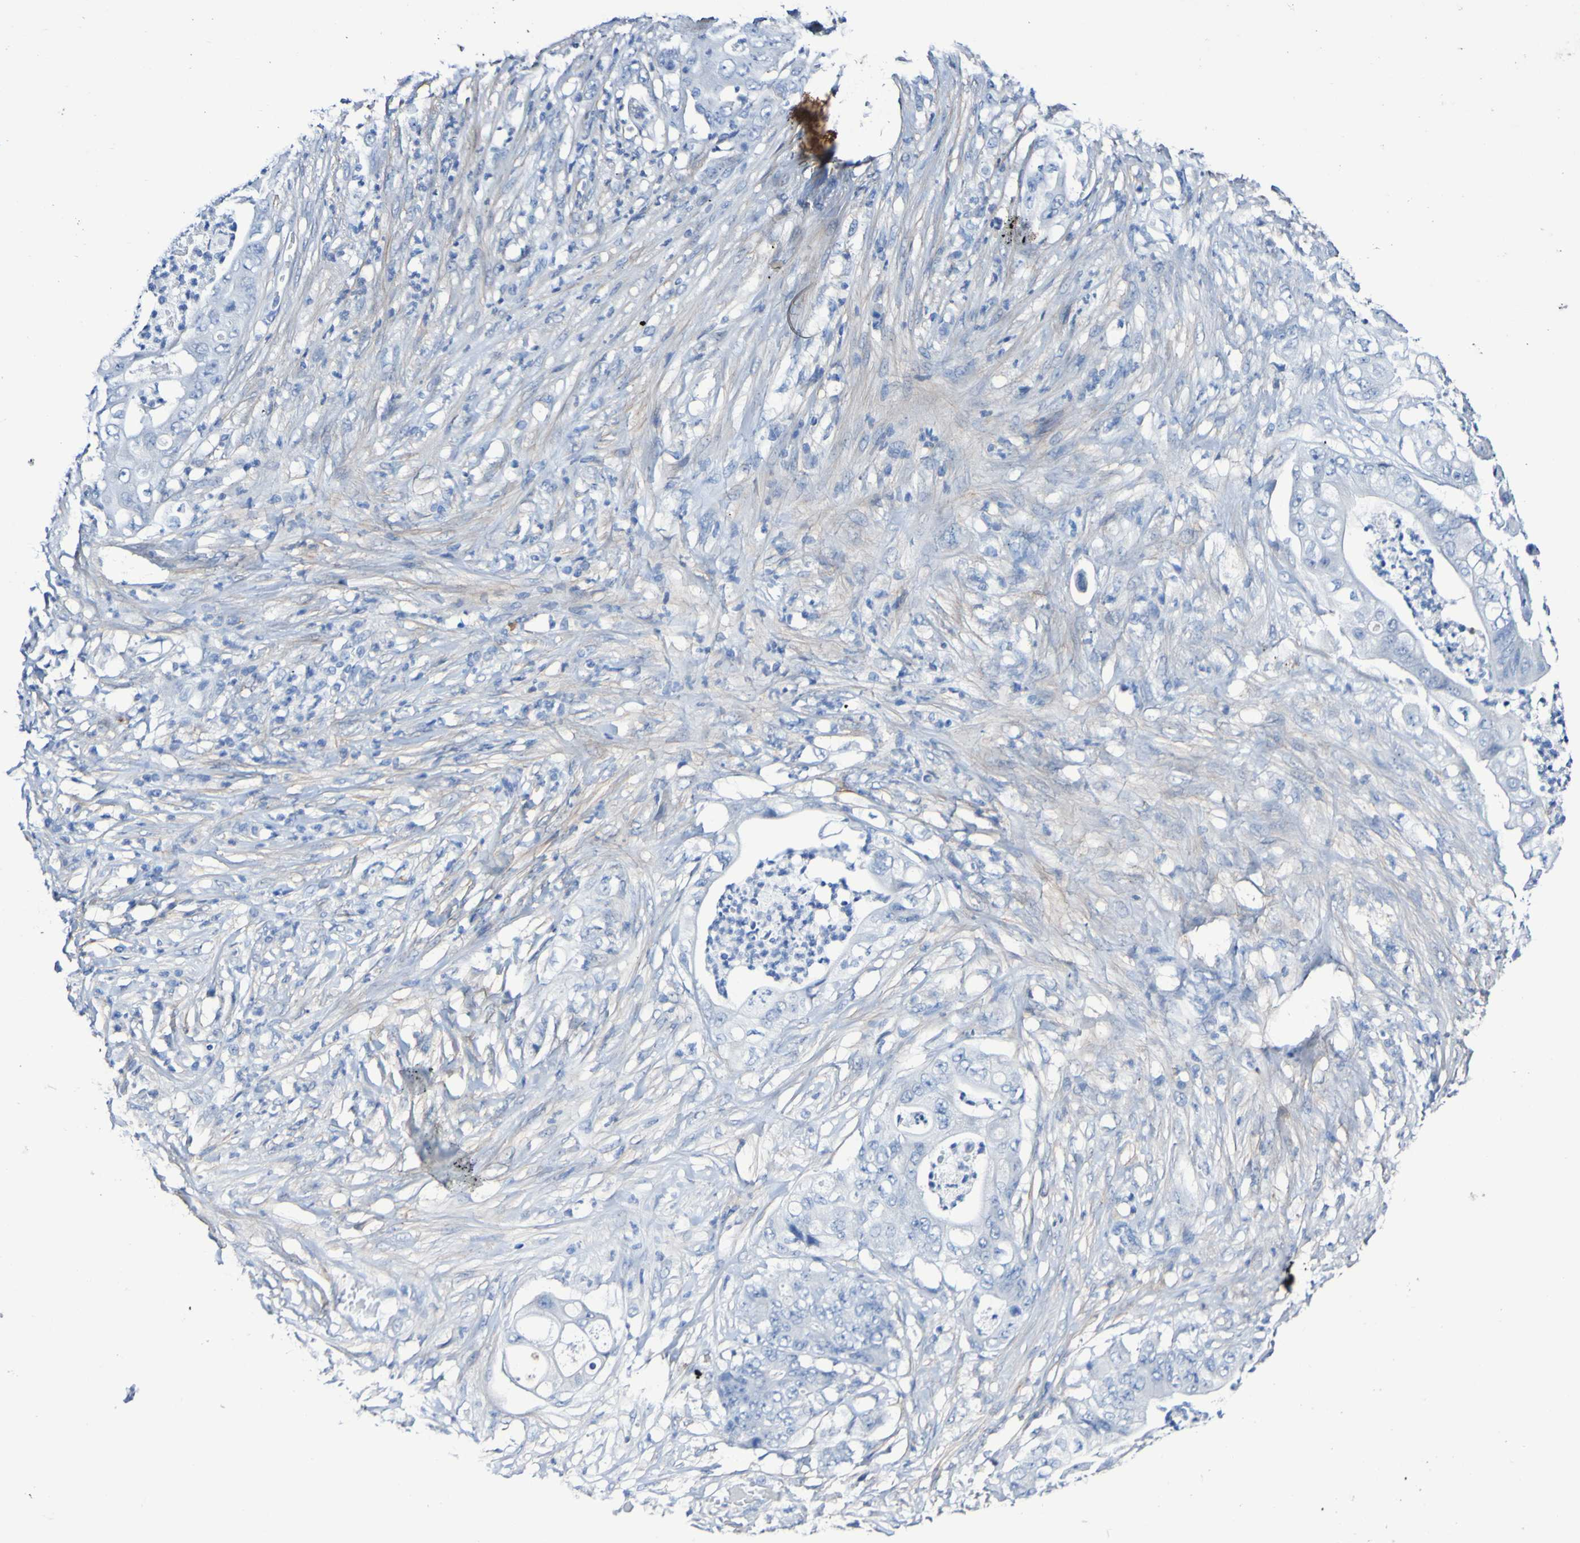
{"staining": {"intensity": "negative", "quantity": "none", "location": "none"}, "tissue": "stomach cancer", "cell_type": "Tumor cells", "image_type": "cancer", "snomed": [{"axis": "morphology", "description": "Adenocarcinoma, NOS"}, {"axis": "topography", "description": "Stomach"}], "caption": "DAB (3,3'-diaminobenzidine) immunohistochemical staining of human adenocarcinoma (stomach) demonstrates no significant expression in tumor cells.", "gene": "SGCB", "patient": {"sex": "female", "age": 73}}